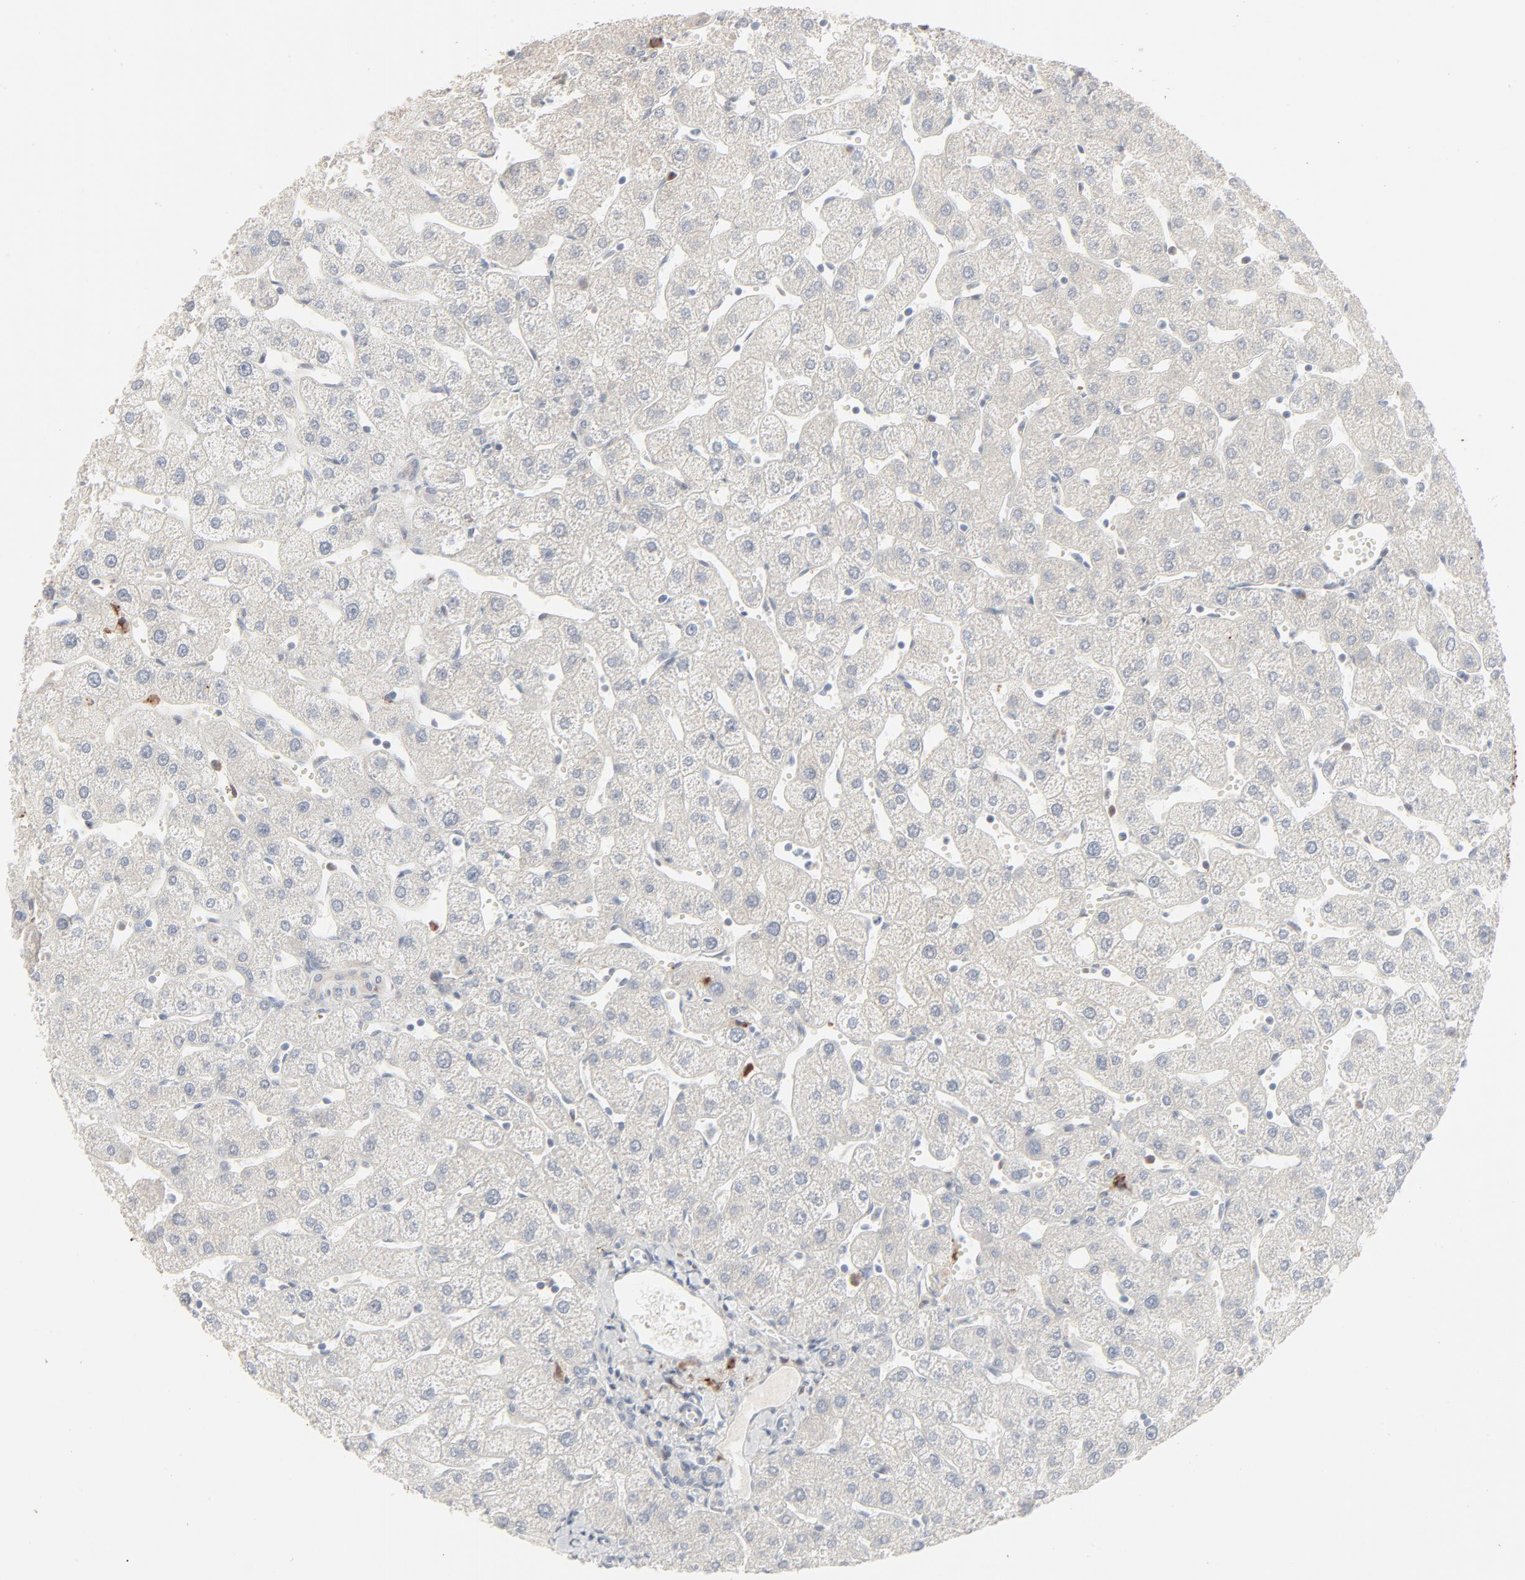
{"staining": {"intensity": "strong", "quantity": ">75%", "location": "cytoplasmic/membranous"}, "tissue": "liver", "cell_type": "Cholangiocytes", "image_type": "normal", "snomed": [{"axis": "morphology", "description": "Normal tissue, NOS"}, {"axis": "topography", "description": "Liver"}], "caption": "Benign liver demonstrates strong cytoplasmic/membranous positivity in approximately >75% of cholangiocytes.", "gene": "LGALS2", "patient": {"sex": "male", "age": 67}}